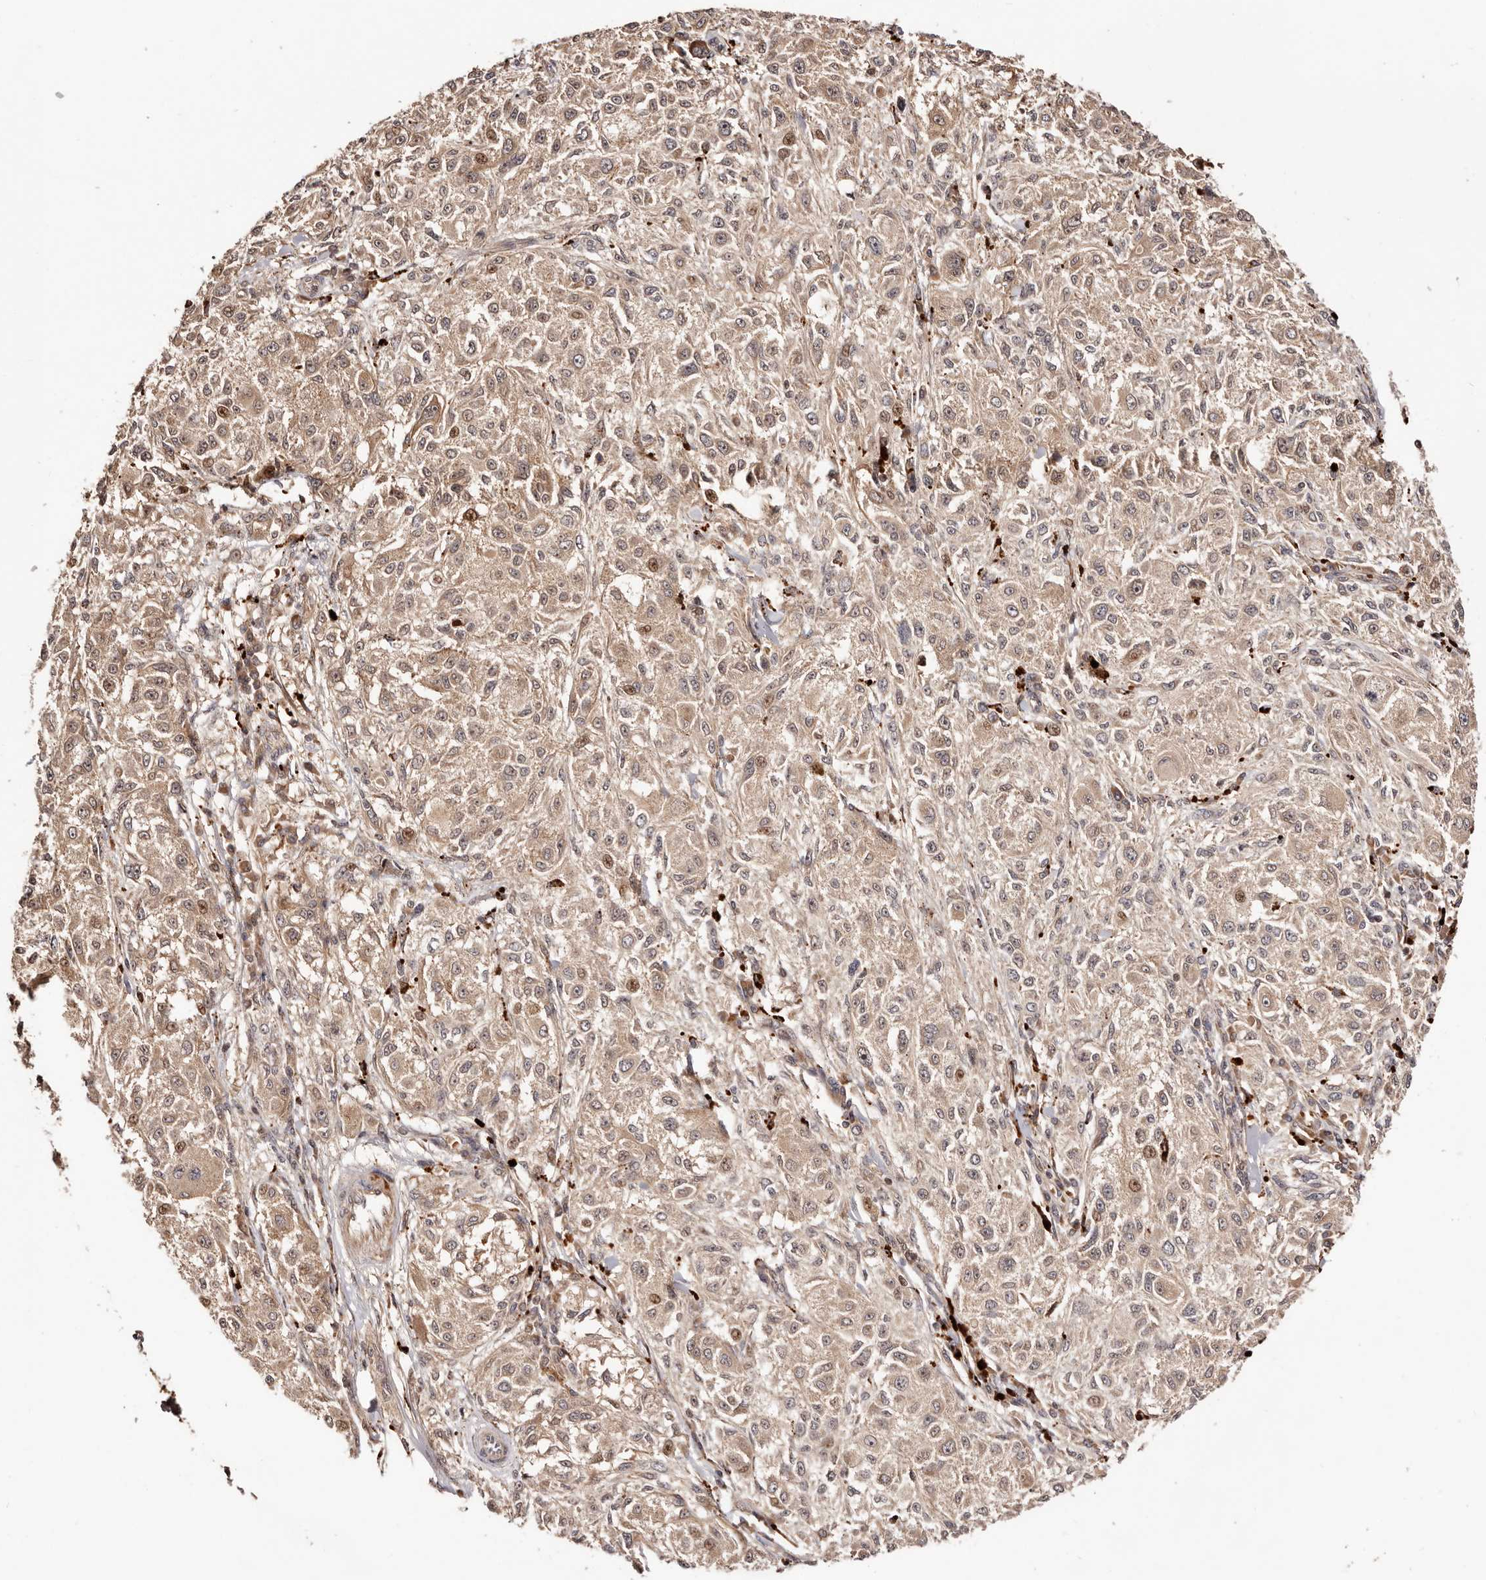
{"staining": {"intensity": "weak", "quantity": ">75%", "location": "cytoplasmic/membranous,nuclear"}, "tissue": "melanoma", "cell_type": "Tumor cells", "image_type": "cancer", "snomed": [{"axis": "morphology", "description": "Necrosis, NOS"}, {"axis": "morphology", "description": "Malignant melanoma, NOS"}, {"axis": "topography", "description": "Skin"}], "caption": "A high-resolution image shows IHC staining of melanoma, which reveals weak cytoplasmic/membranous and nuclear positivity in approximately >75% of tumor cells. (IHC, brightfield microscopy, high magnification).", "gene": "PTPN22", "patient": {"sex": "female", "age": 87}}